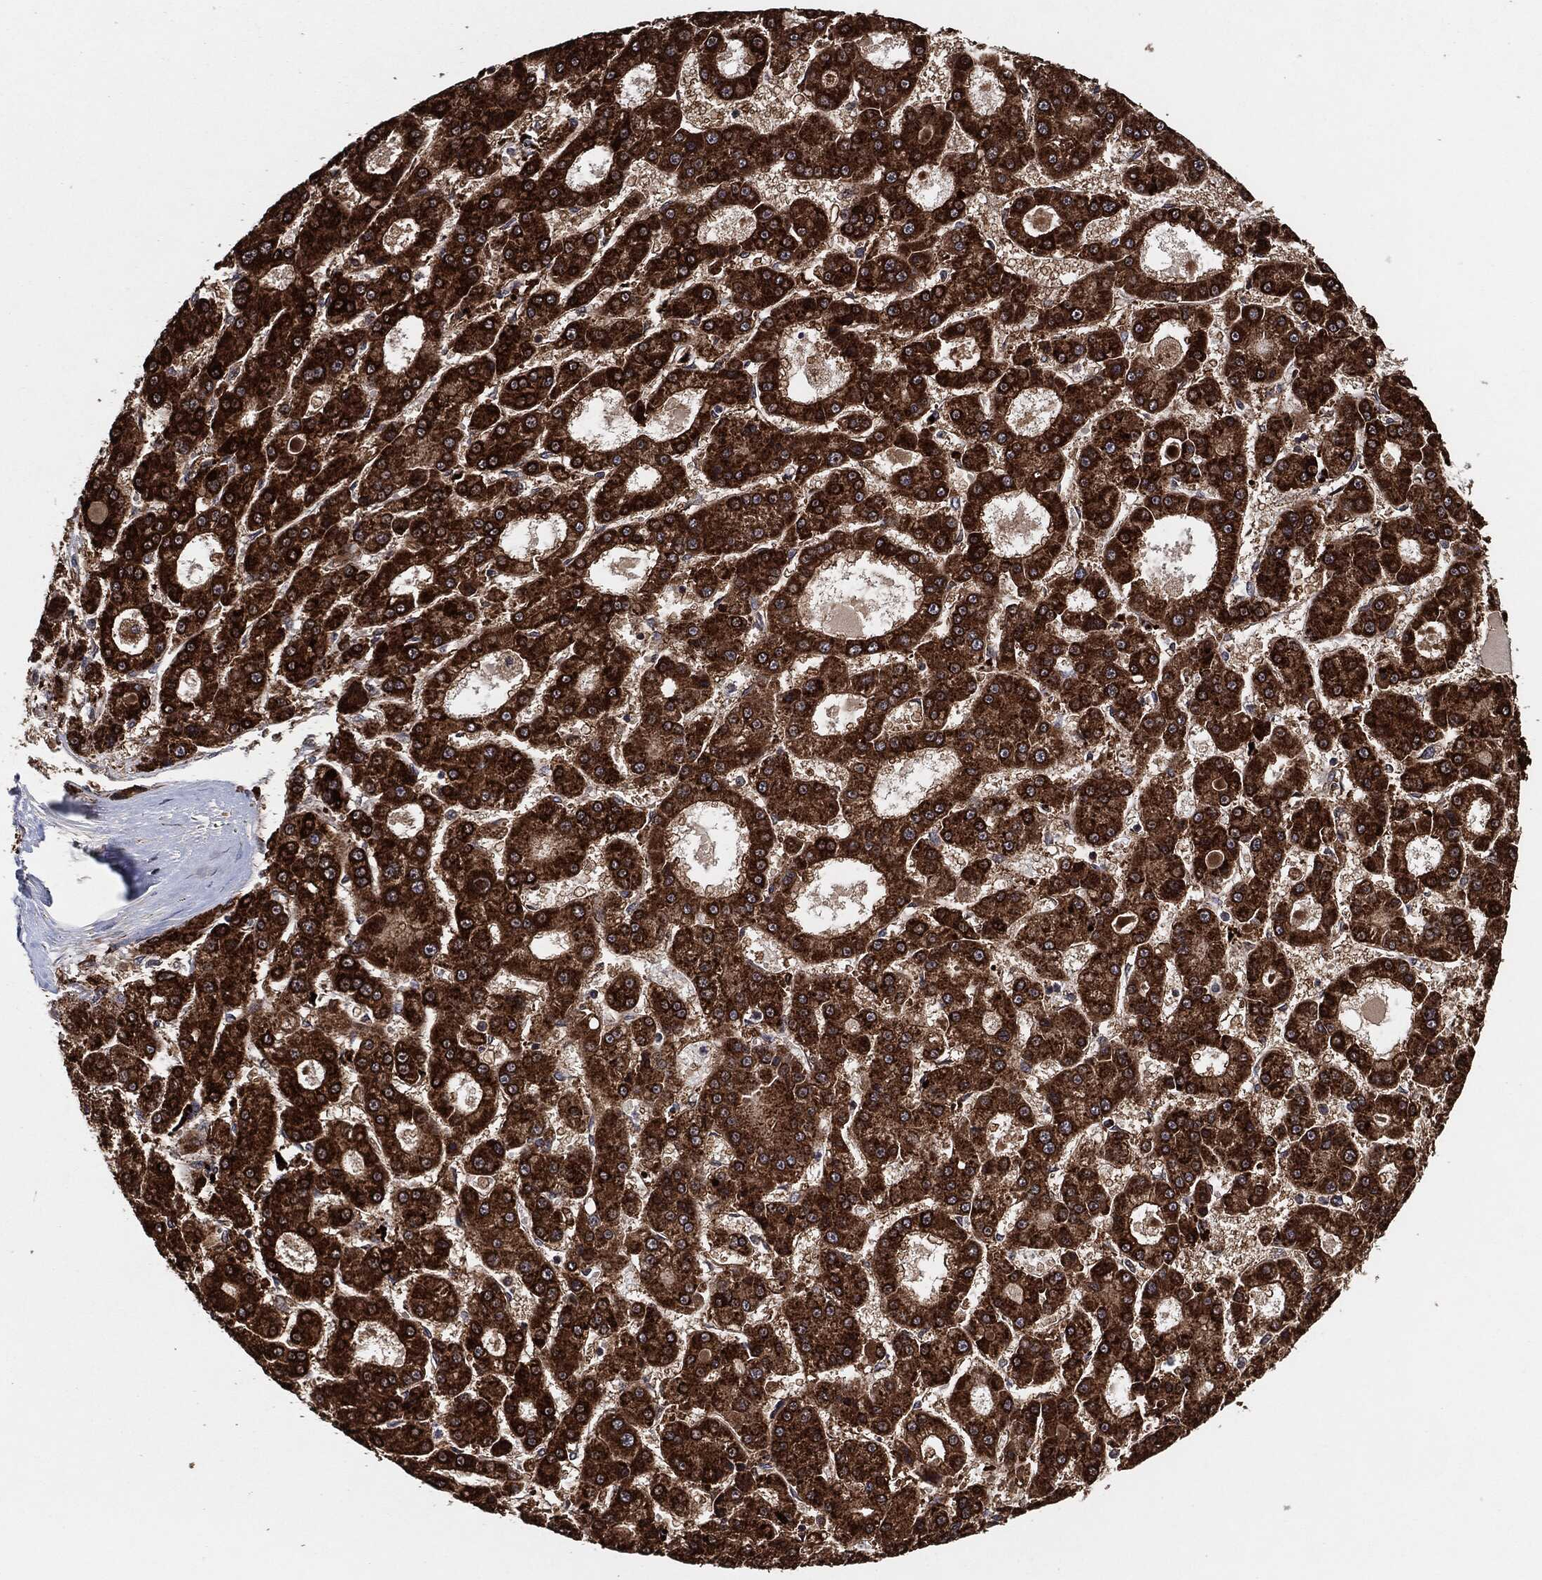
{"staining": {"intensity": "strong", "quantity": ">75%", "location": "cytoplasmic/membranous"}, "tissue": "liver cancer", "cell_type": "Tumor cells", "image_type": "cancer", "snomed": [{"axis": "morphology", "description": "Carcinoma, Hepatocellular, NOS"}, {"axis": "topography", "description": "Liver"}], "caption": "IHC photomicrograph of neoplastic tissue: human liver cancer stained using IHC exhibits high levels of strong protein expression localized specifically in the cytoplasmic/membranous of tumor cells, appearing as a cytoplasmic/membranous brown color.", "gene": "BCAR1", "patient": {"sex": "male", "age": 70}}